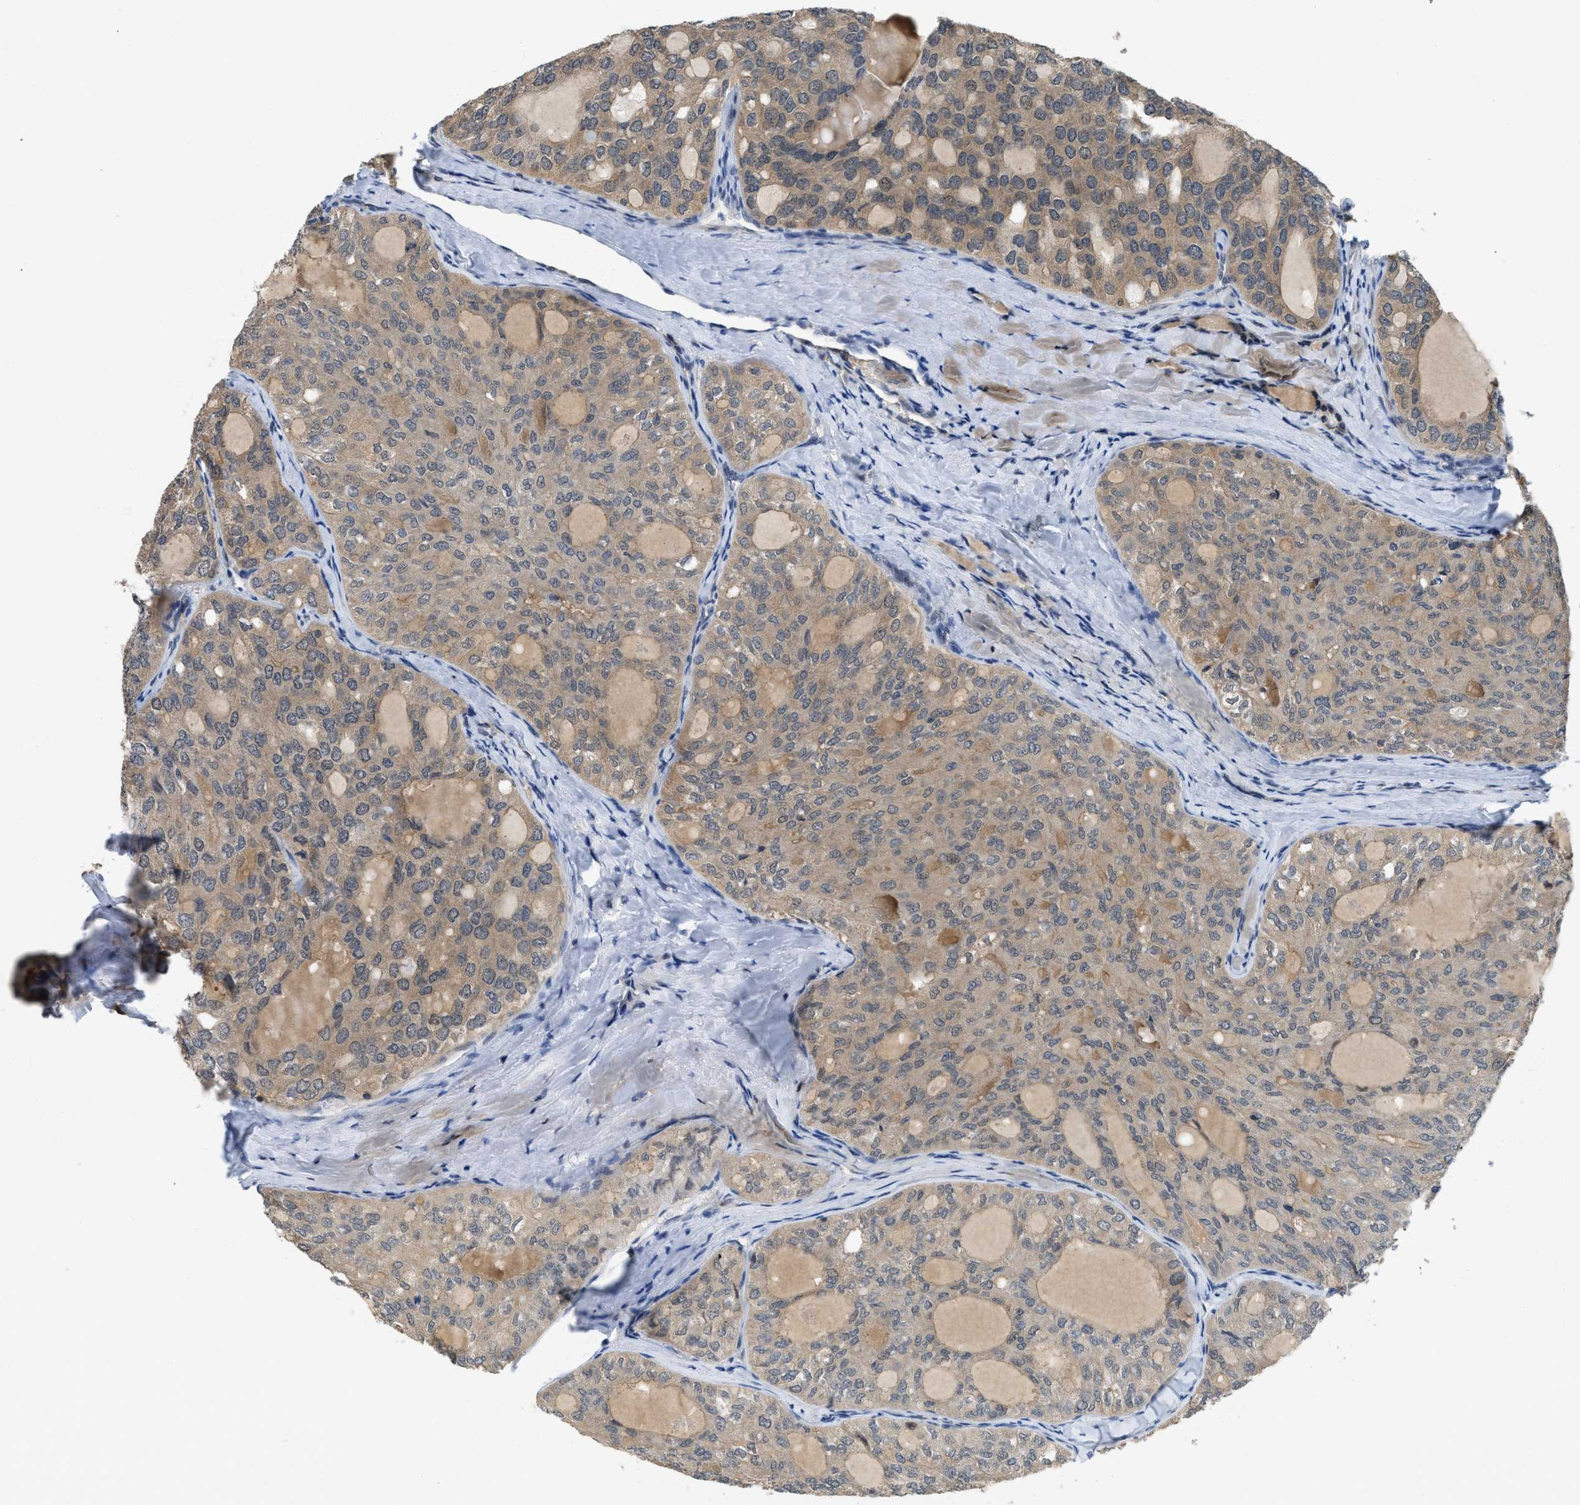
{"staining": {"intensity": "moderate", "quantity": ">75%", "location": "cytoplasmic/membranous"}, "tissue": "thyroid cancer", "cell_type": "Tumor cells", "image_type": "cancer", "snomed": [{"axis": "morphology", "description": "Follicular adenoma carcinoma, NOS"}, {"axis": "topography", "description": "Thyroid gland"}], "caption": "Protein expression analysis of thyroid follicular adenoma carcinoma shows moderate cytoplasmic/membranous positivity in about >75% of tumor cells.", "gene": "TES", "patient": {"sex": "male", "age": 75}}